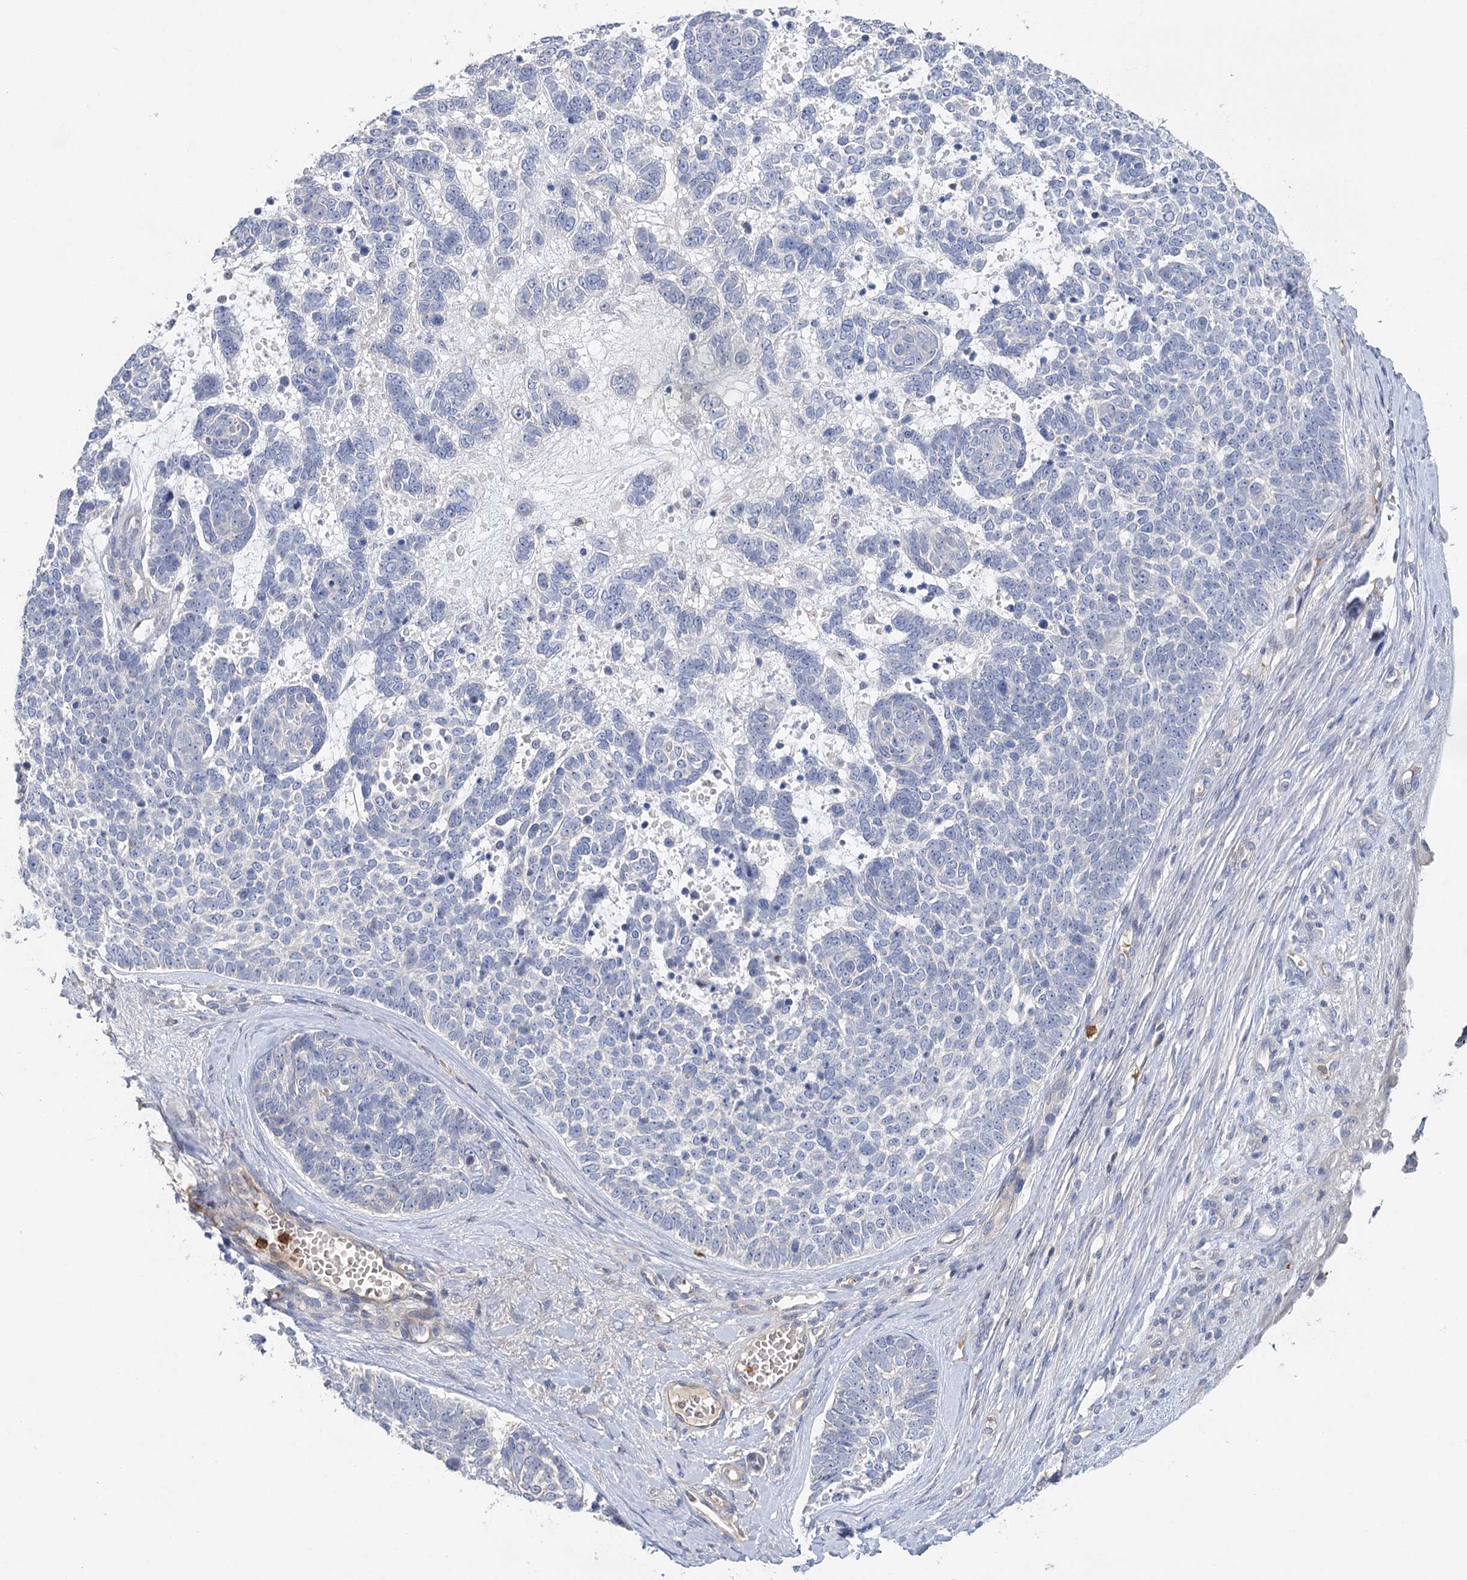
{"staining": {"intensity": "negative", "quantity": "none", "location": "none"}, "tissue": "skin cancer", "cell_type": "Tumor cells", "image_type": "cancer", "snomed": [{"axis": "morphology", "description": "Basal cell carcinoma"}, {"axis": "topography", "description": "Skin"}], "caption": "Tumor cells are negative for brown protein staining in basal cell carcinoma (skin).", "gene": "EPB41L5", "patient": {"sex": "female", "age": 81}}